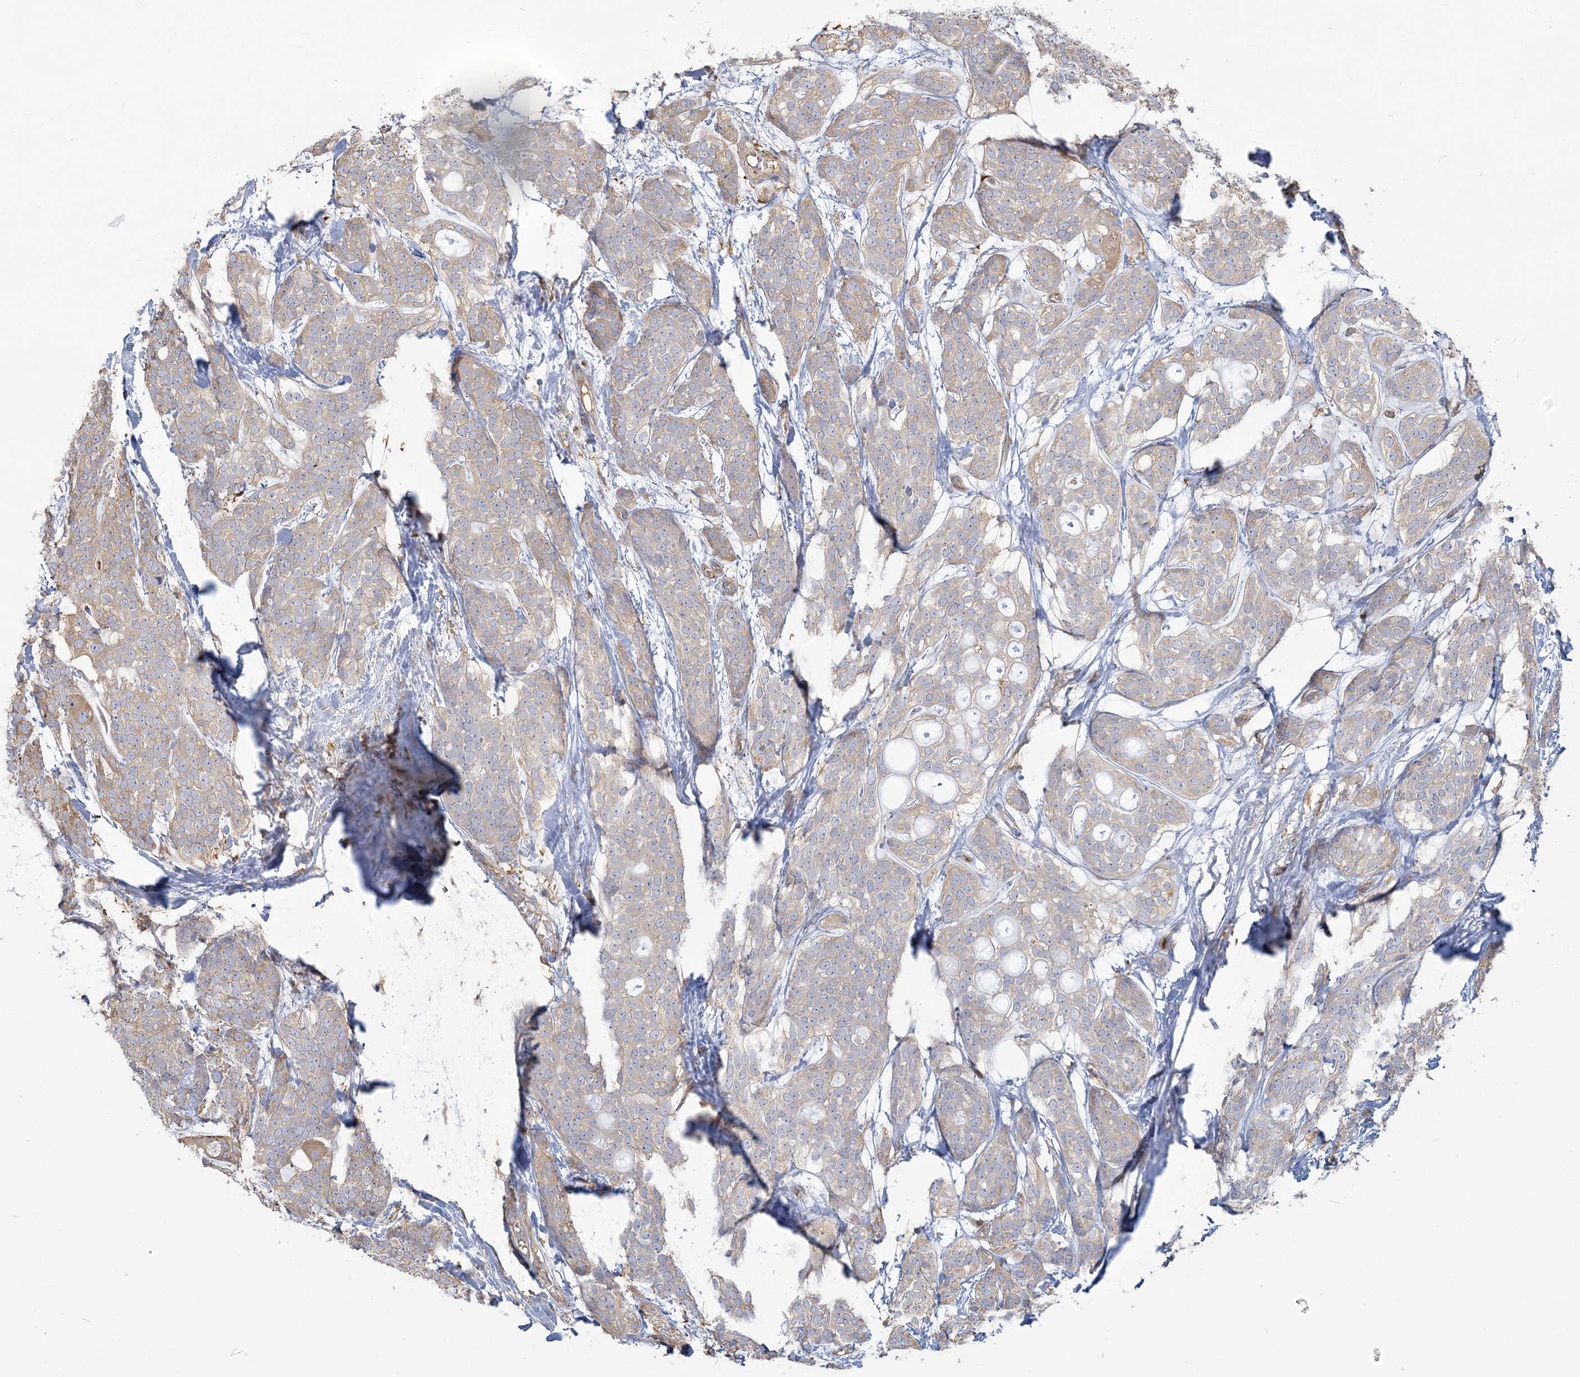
{"staining": {"intensity": "weak", "quantity": "<25%", "location": "cytoplasmic/membranous"}, "tissue": "head and neck cancer", "cell_type": "Tumor cells", "image_type": "cancer", "snomed": [{"axis": "morphology", "description": "Adenocarcinoma, NOS"}, {"axis": "topography", "description": "Head-Neck"}], "caption": "High magnification brightfield microscopy of adenocarcinoma (head and neck) stained with DAB (3,3'-diaminobenzidine) (brown) and counterstained with hematoxylin (blue): tumor cells show no significant staining.", "gene": "ANKS1A", "patient": {"sex": "male", "age": 66}}